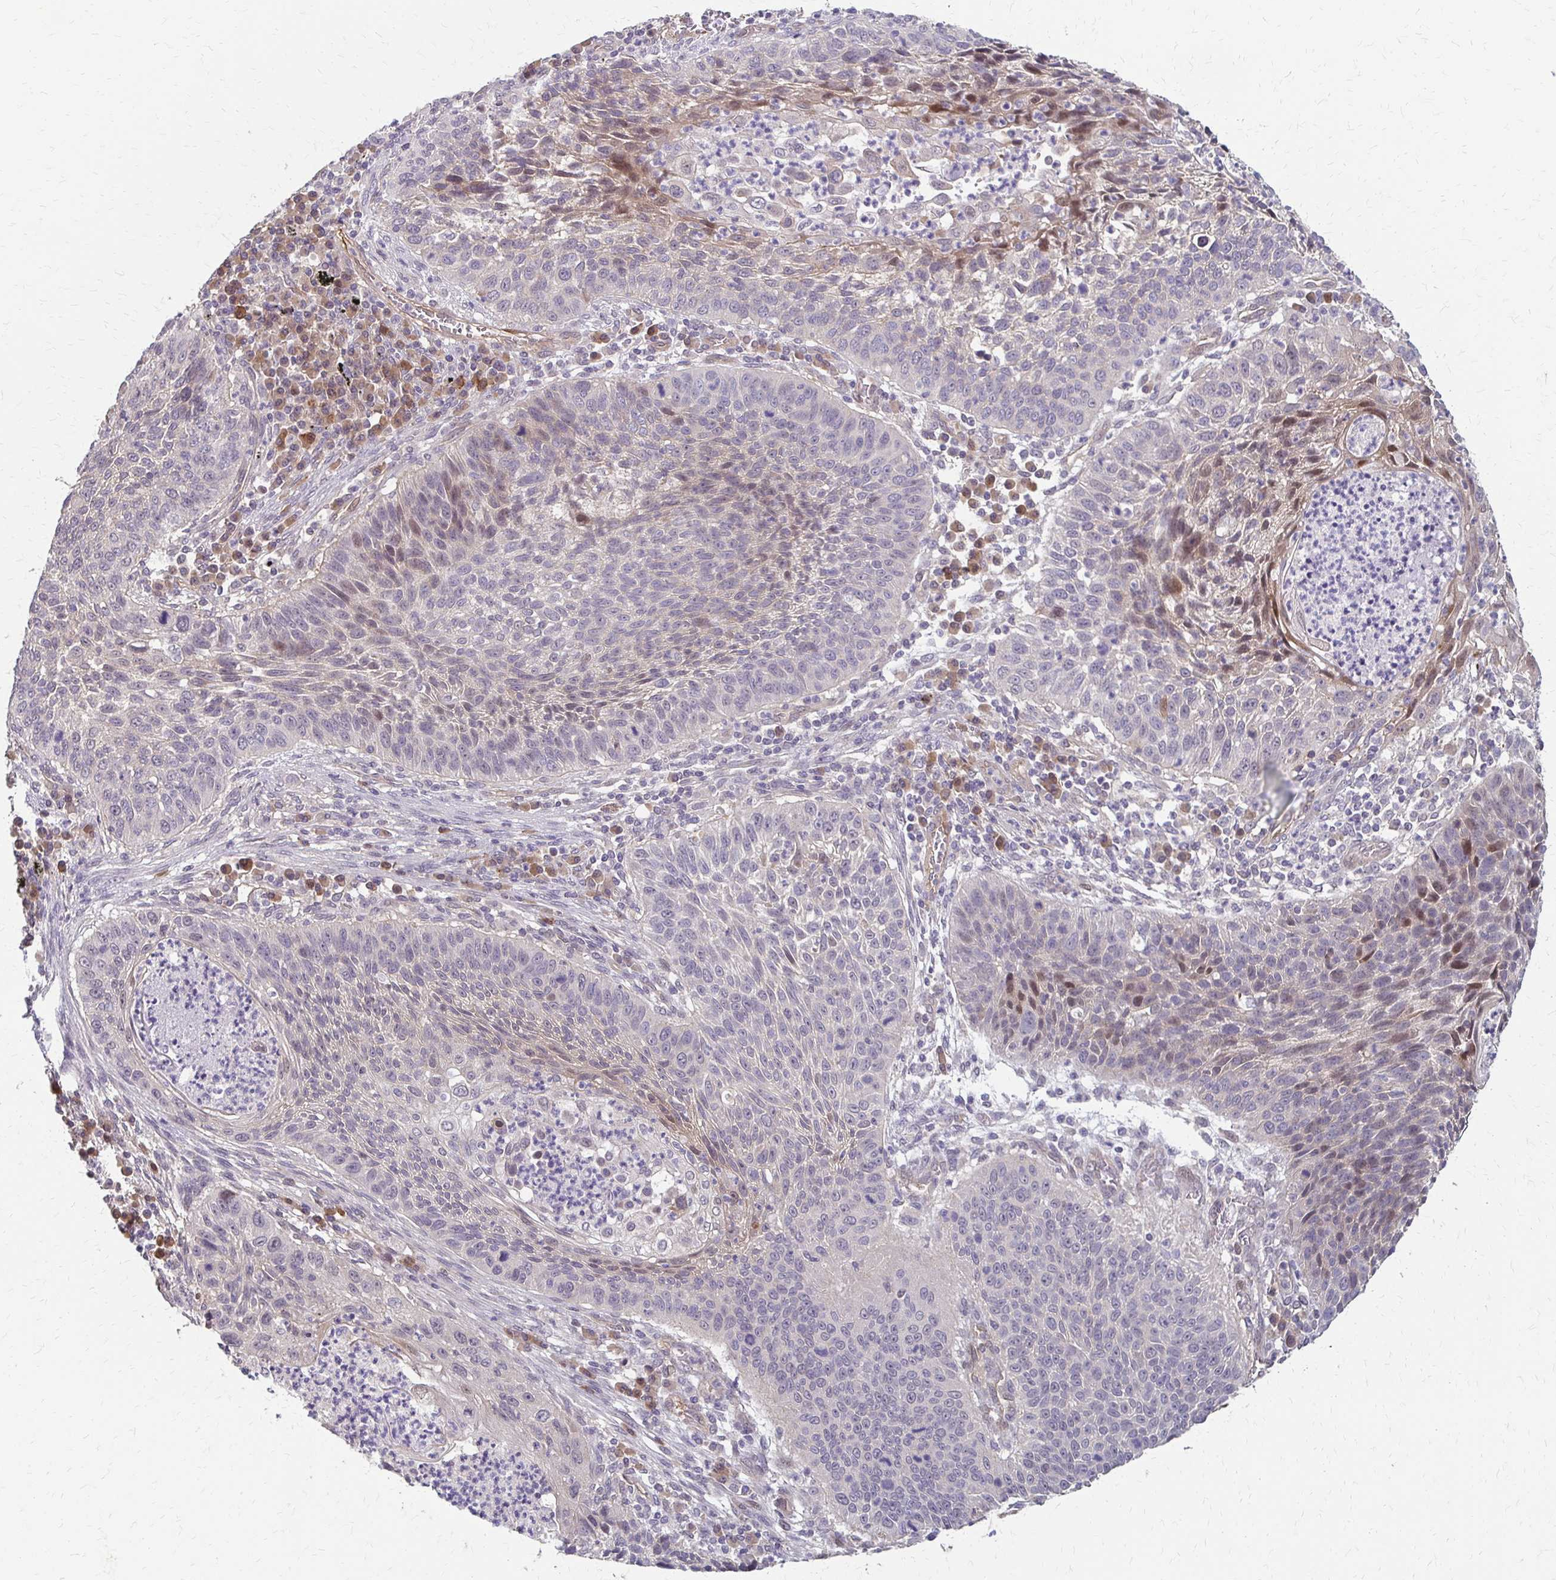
{"staining": {"intensity": "weak", "quantity": "<25%", "location": "cytoplasmic/membranous"}, "tissue": "lung cancer", "cell_type": "Tumor cells", "image_type": "cancer", "snomed": [{"axis": "morphology", "description": "Squamous cell carcinoma, NOS"}, {"axis": "morphology", "description": "Squamous cell carcinoma, metastatic, NOS"}, {"axis": "topography", "description": "Lung"}, {"axis": "topography", "description": "Pleura, NOS"}], "caption": "The image shows no staining of tumor cells in lung cancer.", "gene": "CFL2", "patient": {"sex": "male", "age": 72}}